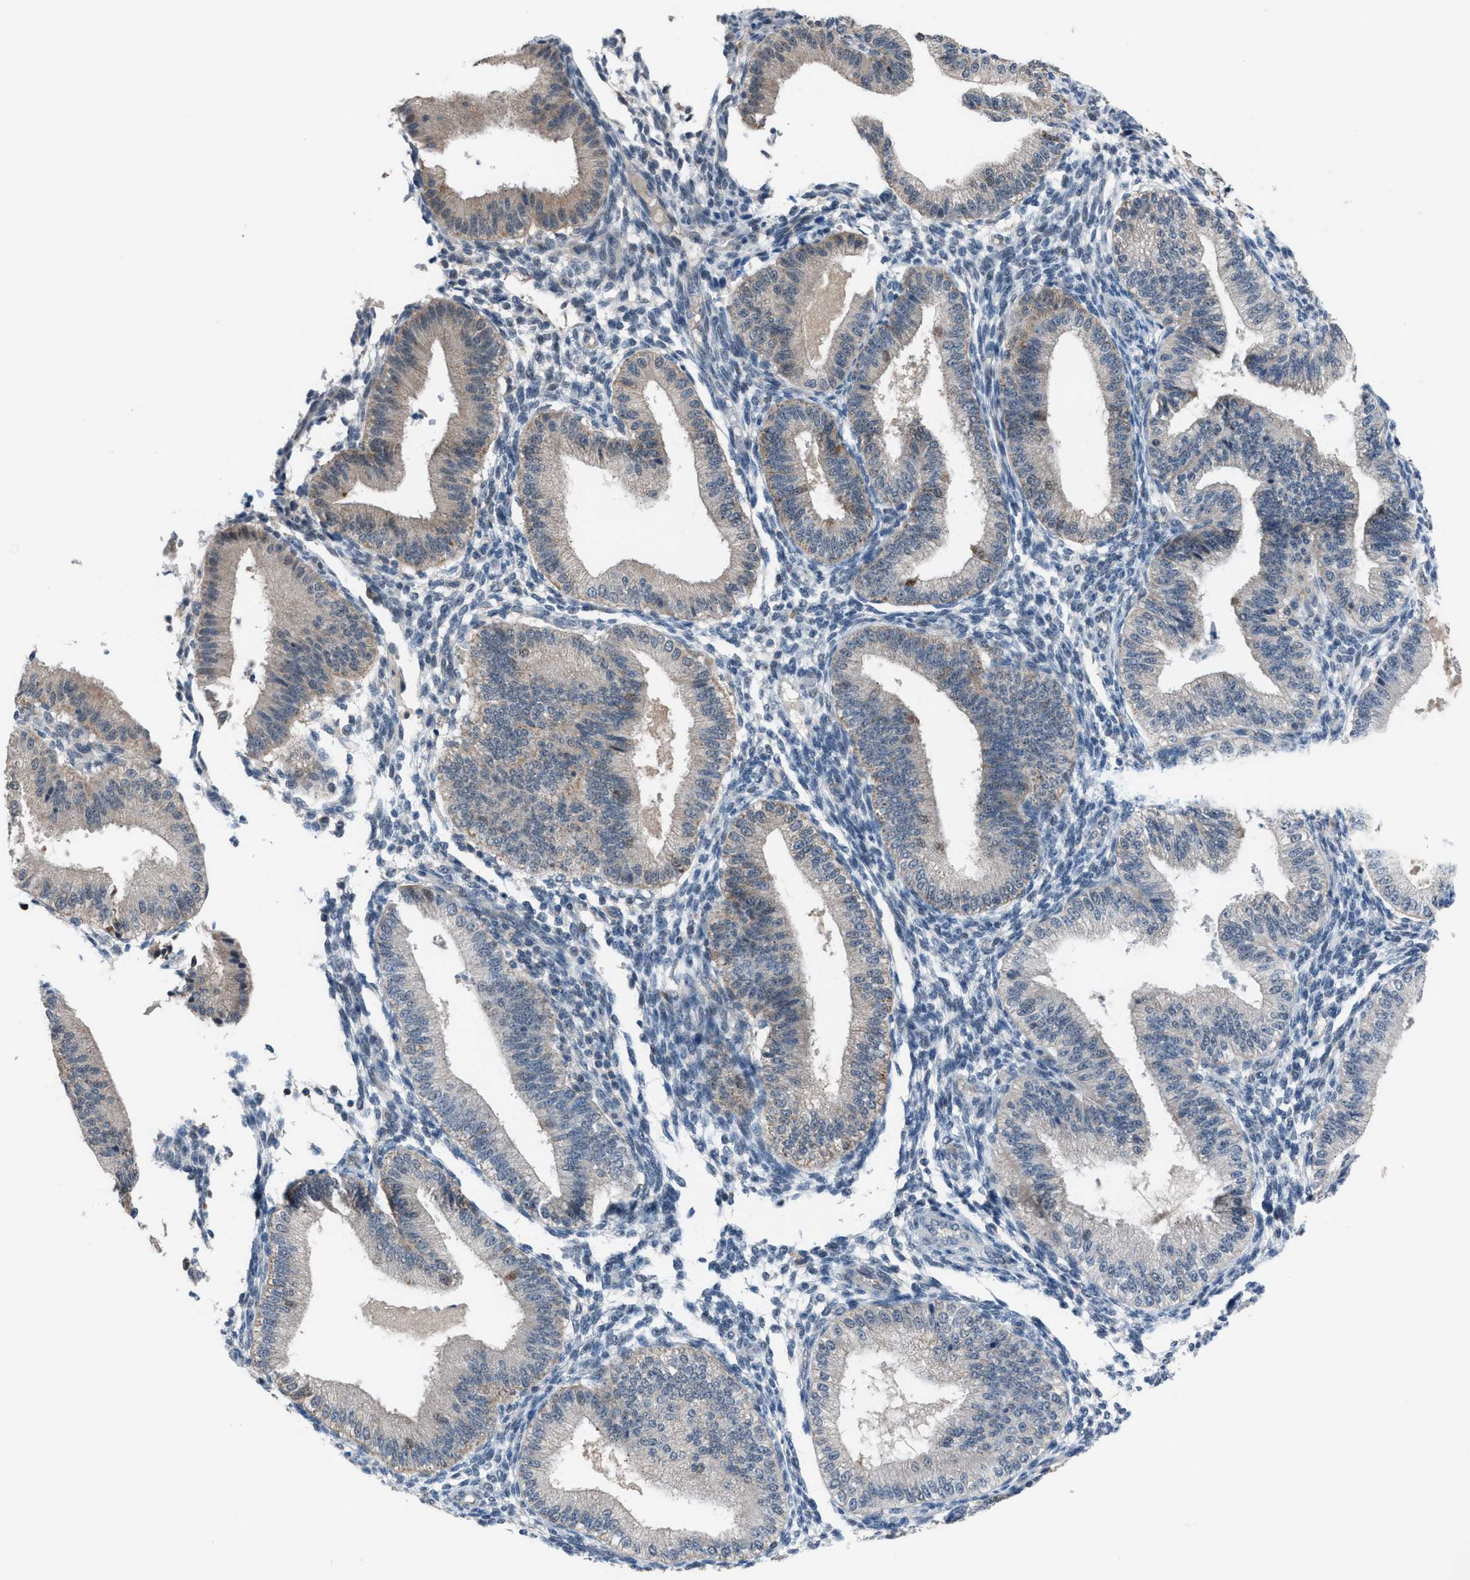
{"staining": {"intensity": "negative", "quantity": "none", "location": "none"}, "tissue": "endometrium", "cell_type": "Cells in endometrial stroma", "image_type": "normal", "snomed": [{"axis": "morphology", "description": "Normal tissue, NOS"}, {"axis": "topography", "description": "Endometrium"}], "caption": "Immunohistochemistry (IHC) micrograph of benign human endometrium stained for a protein (brown), which exhibits no positivity in cells in endometrial stroma. (DAB immunohistochemistry with hematoxylin counter stain).", "gene": "ANAPC11", "patient": {"sex": "female", "age": 39}}